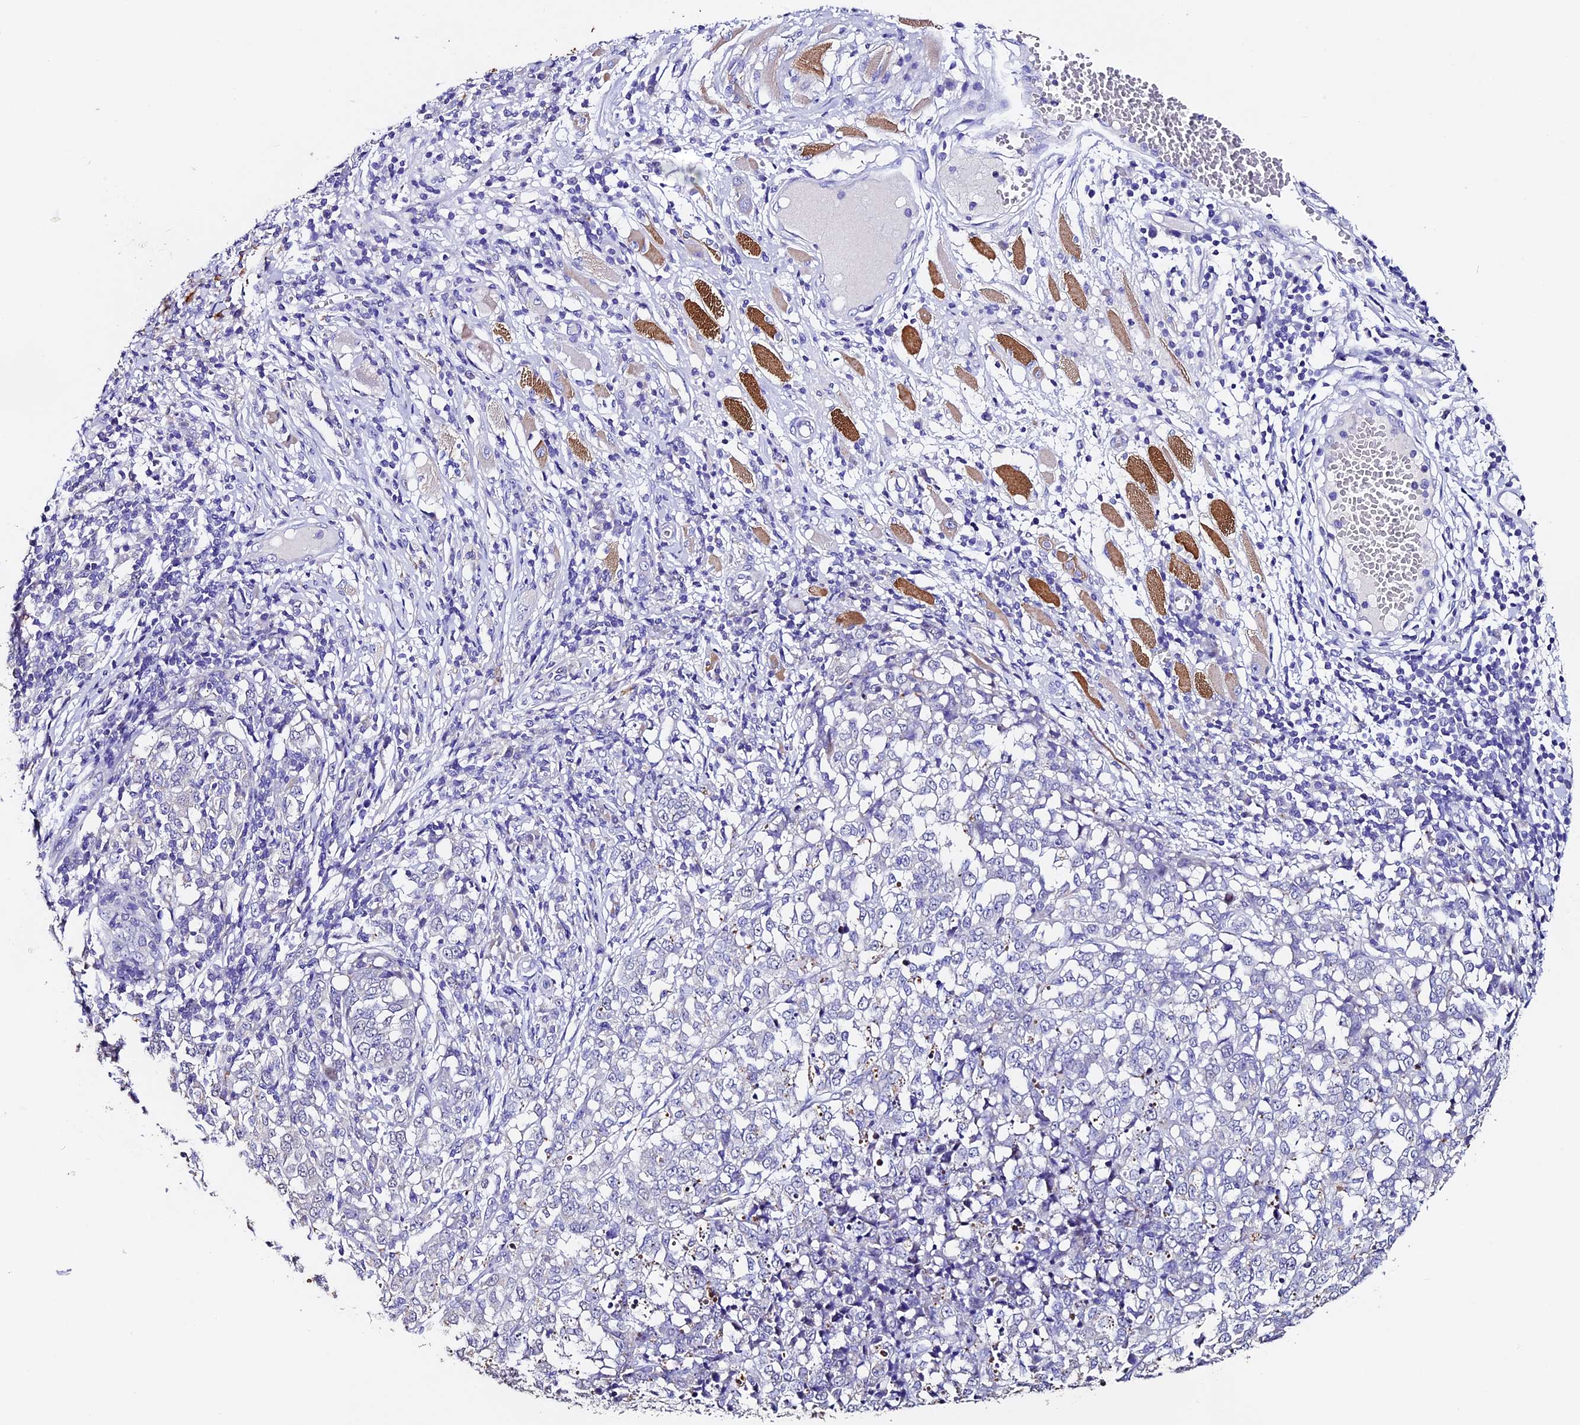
{"staining": {"intensity": "negative", "quantity": "none", "location": "none"}, "tissue": "melanoma", "cell_type": "Tumor cells", "image_type": "cancer", "snomed": [{"axis": "morphology", "description": "Malignant melanoma, NOS"}, {"axis": "topography", "description": "Skin"}], "caption": "There is no significant positivity in tumor cells of malignant melanoma. (DAB IHC visualized using brightfield microscopy, high magnification).", "gene": "FBXW9", "patient": {"sex": "female", "age": 72}}